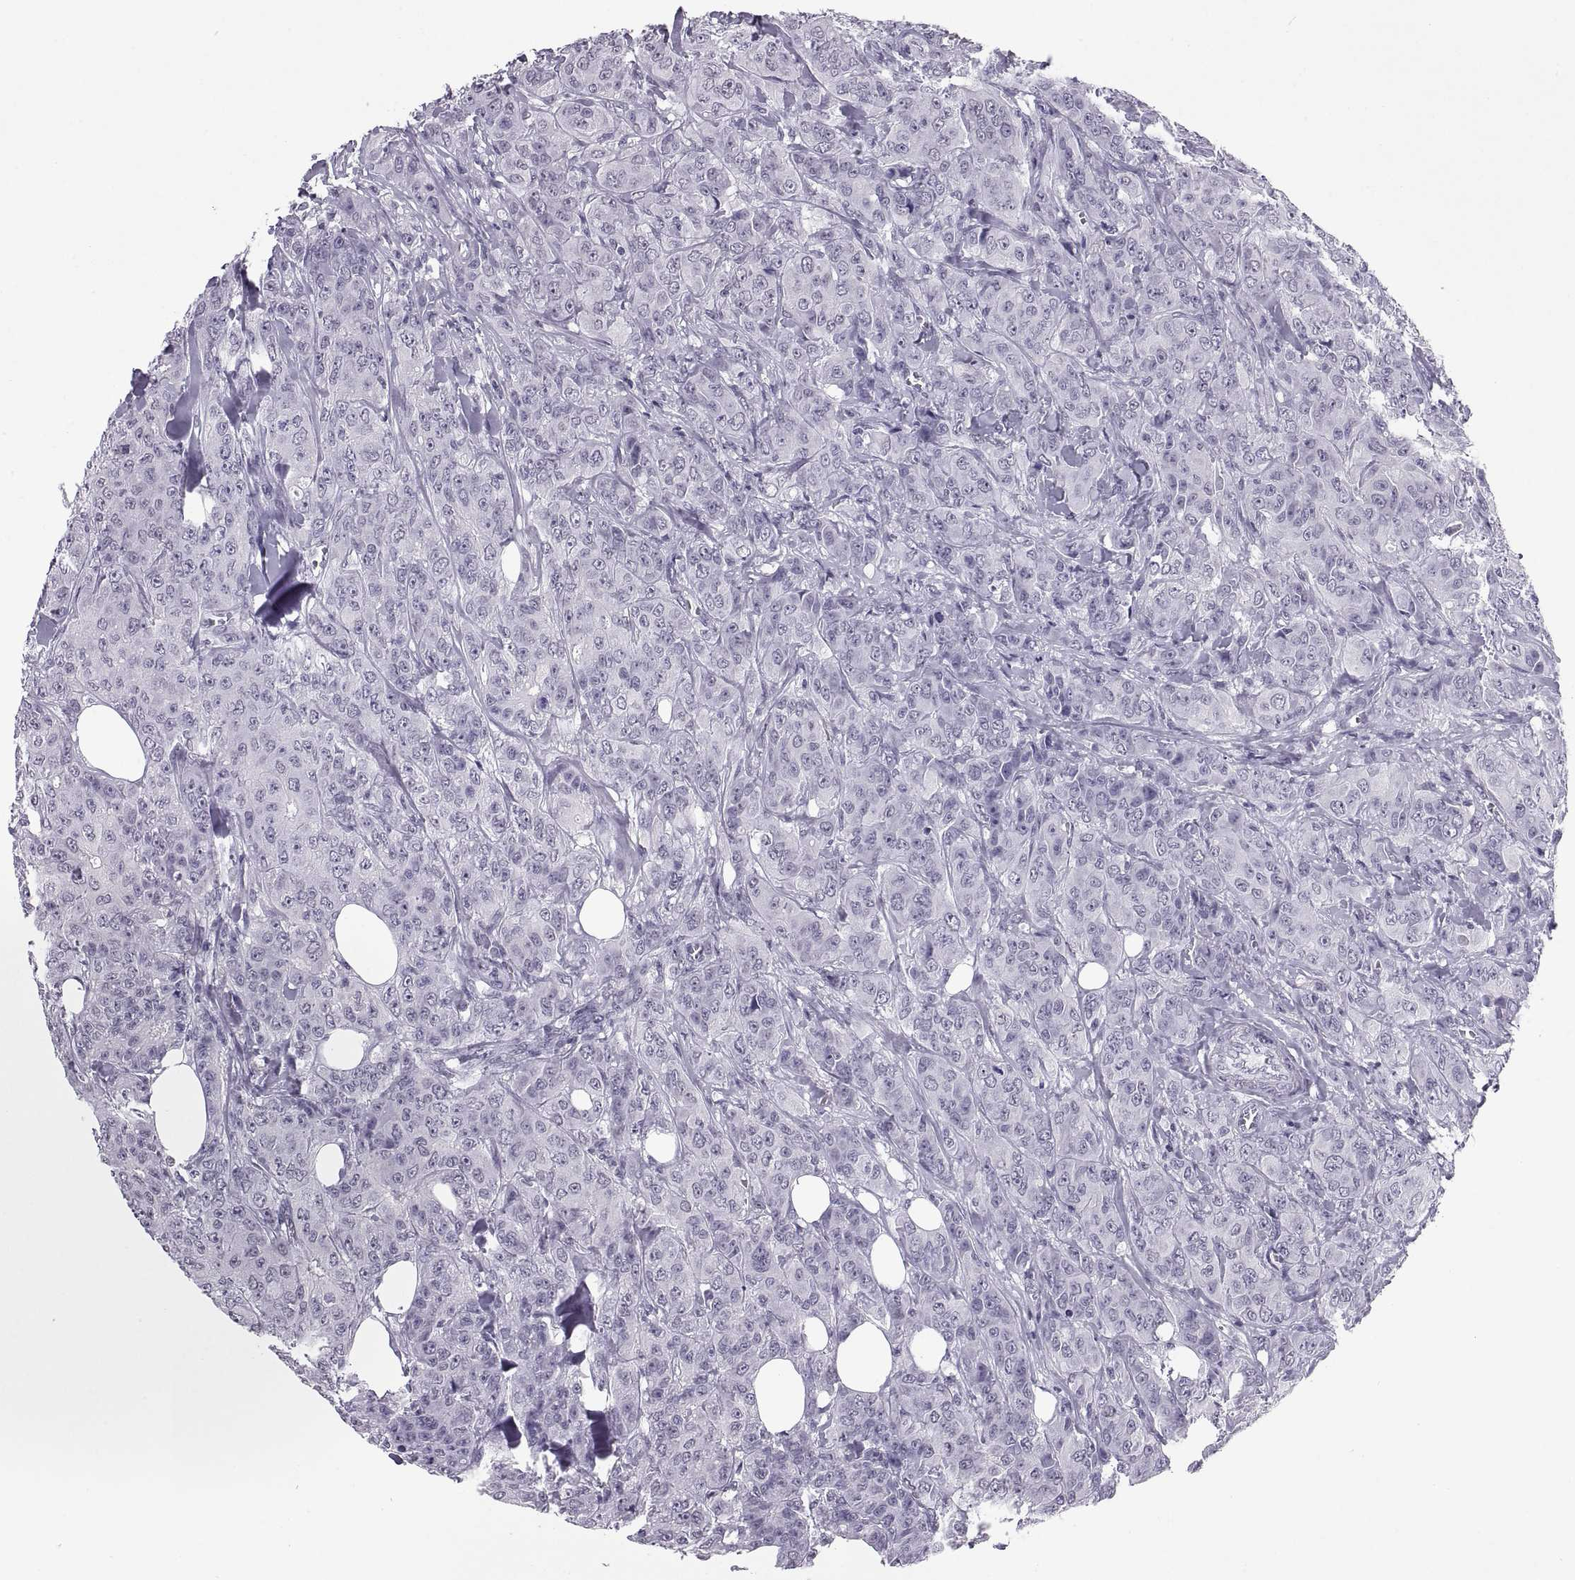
{"staining": {"intensity": "negative", "quantity": "none", "location": "none"}, "tissue": "breast cancer", "cell_type": "Tumor cells", "image_type": "cancer", "snomed": [{"axis": "morphology", "description": "Duct carcinoma"}, {"axis": "topography", "description": "Breast"}], "caption": "IHC histopathology image of neoplastic tissue: breast cancer (infiltrating ductal carcinoma) stained with DAB exhibits no significant protein positivity in tumor cells.", "gene": "CARTPT", "patient": {"sex": "female", "age": 43}}